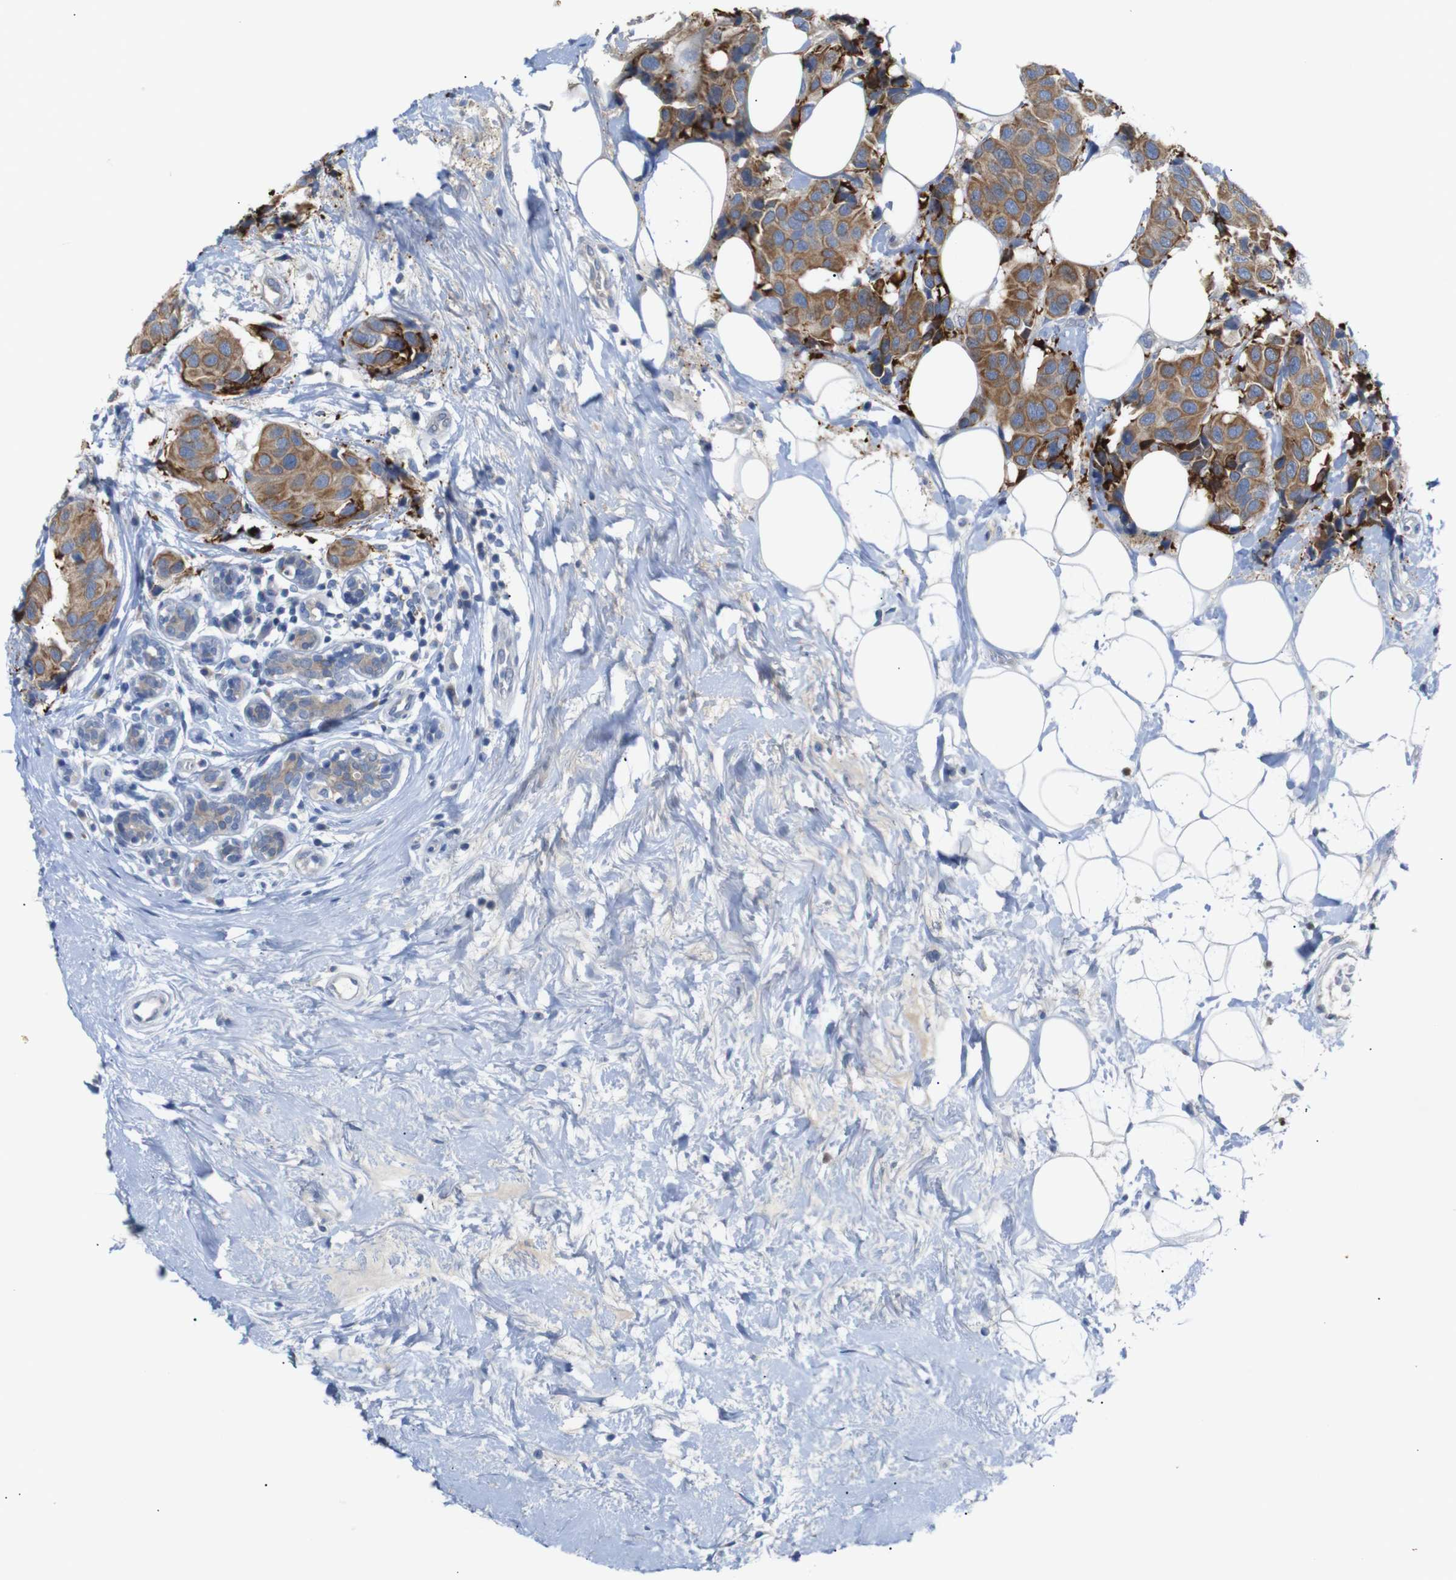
{"staining": {"intensity": "strong", "quantity": ">75%", "location": "cytoplasmic/membranous"}, "tissue": "breast cancer", "cell_type": "Tumor cells", "image_type": "cancer", "snomed": [{"axis": "morphology", "description": "Normal tissue, NOS"}, {"axis": "morphology", "description": "Duct carcinoma"}, {"axis": "topography", "description": "Breast"}], "caption": "Breast infiltrating ductal carcinoma stained with a protein marker reveals strong staining in tumor cells.", "gene": "ALOX15", "patient": {"sex": "female", "age": 39}}